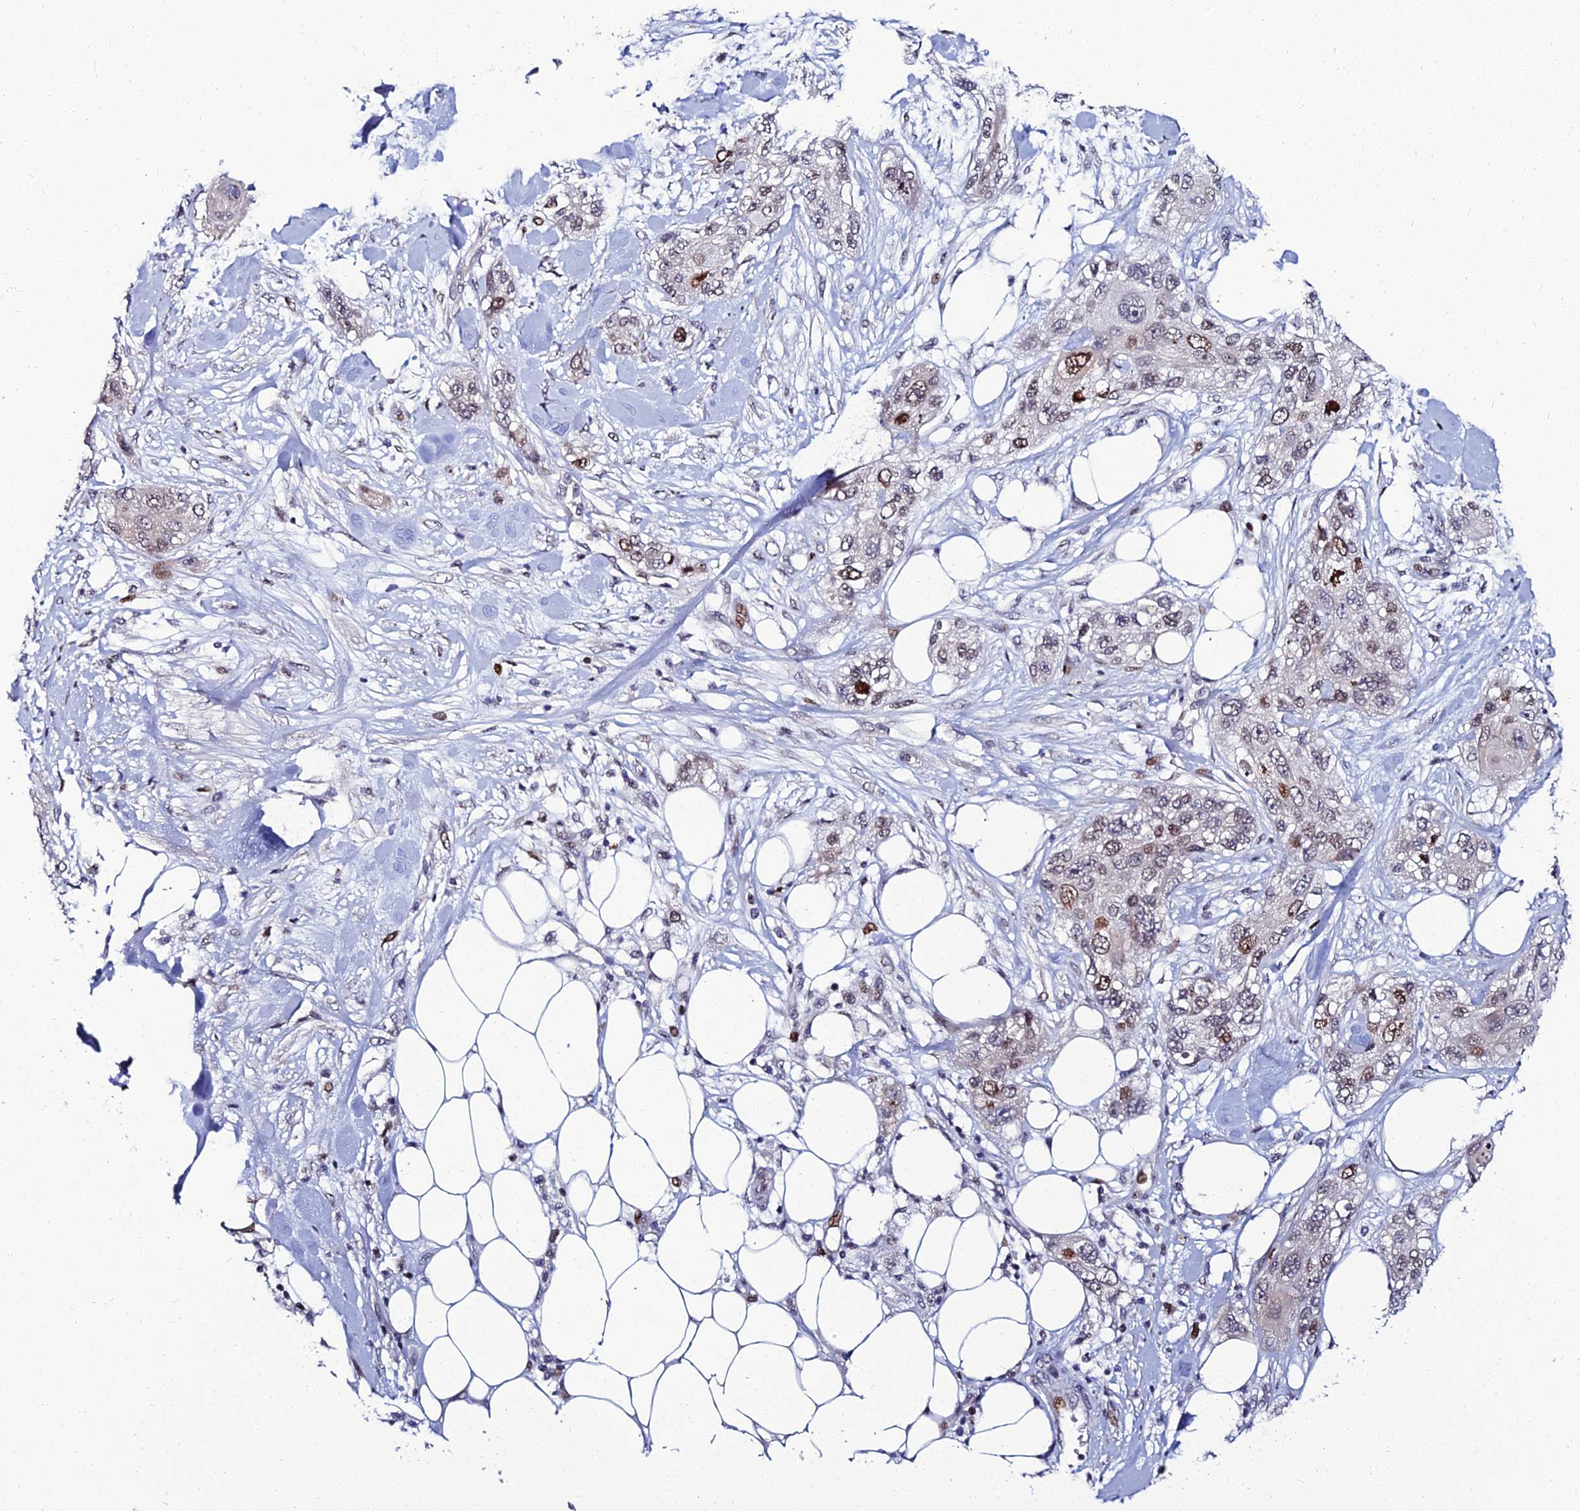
{"staining": {"intensity": "strong", "quantity": "<25%", "location": "nuclear"}, "tissue": "skin cancer", "cell_type": "Tumor cells", "image_type": "cancer", "snomed": [{"axis": "morphology", "description": "Normal tissue, NOS"}, {"axis": "morphology", "description": "Squamous cell carcinoma, NOS"}, {"axis": "topography", "description": "Skin"}], "caption": "Tumor cells show medium levels of strong nuclear staining in about <25% of cells in human squamous cell carcinoma (skin).", "gene": "TAF9B", "patient": {"sex": "male", "age": 72}}